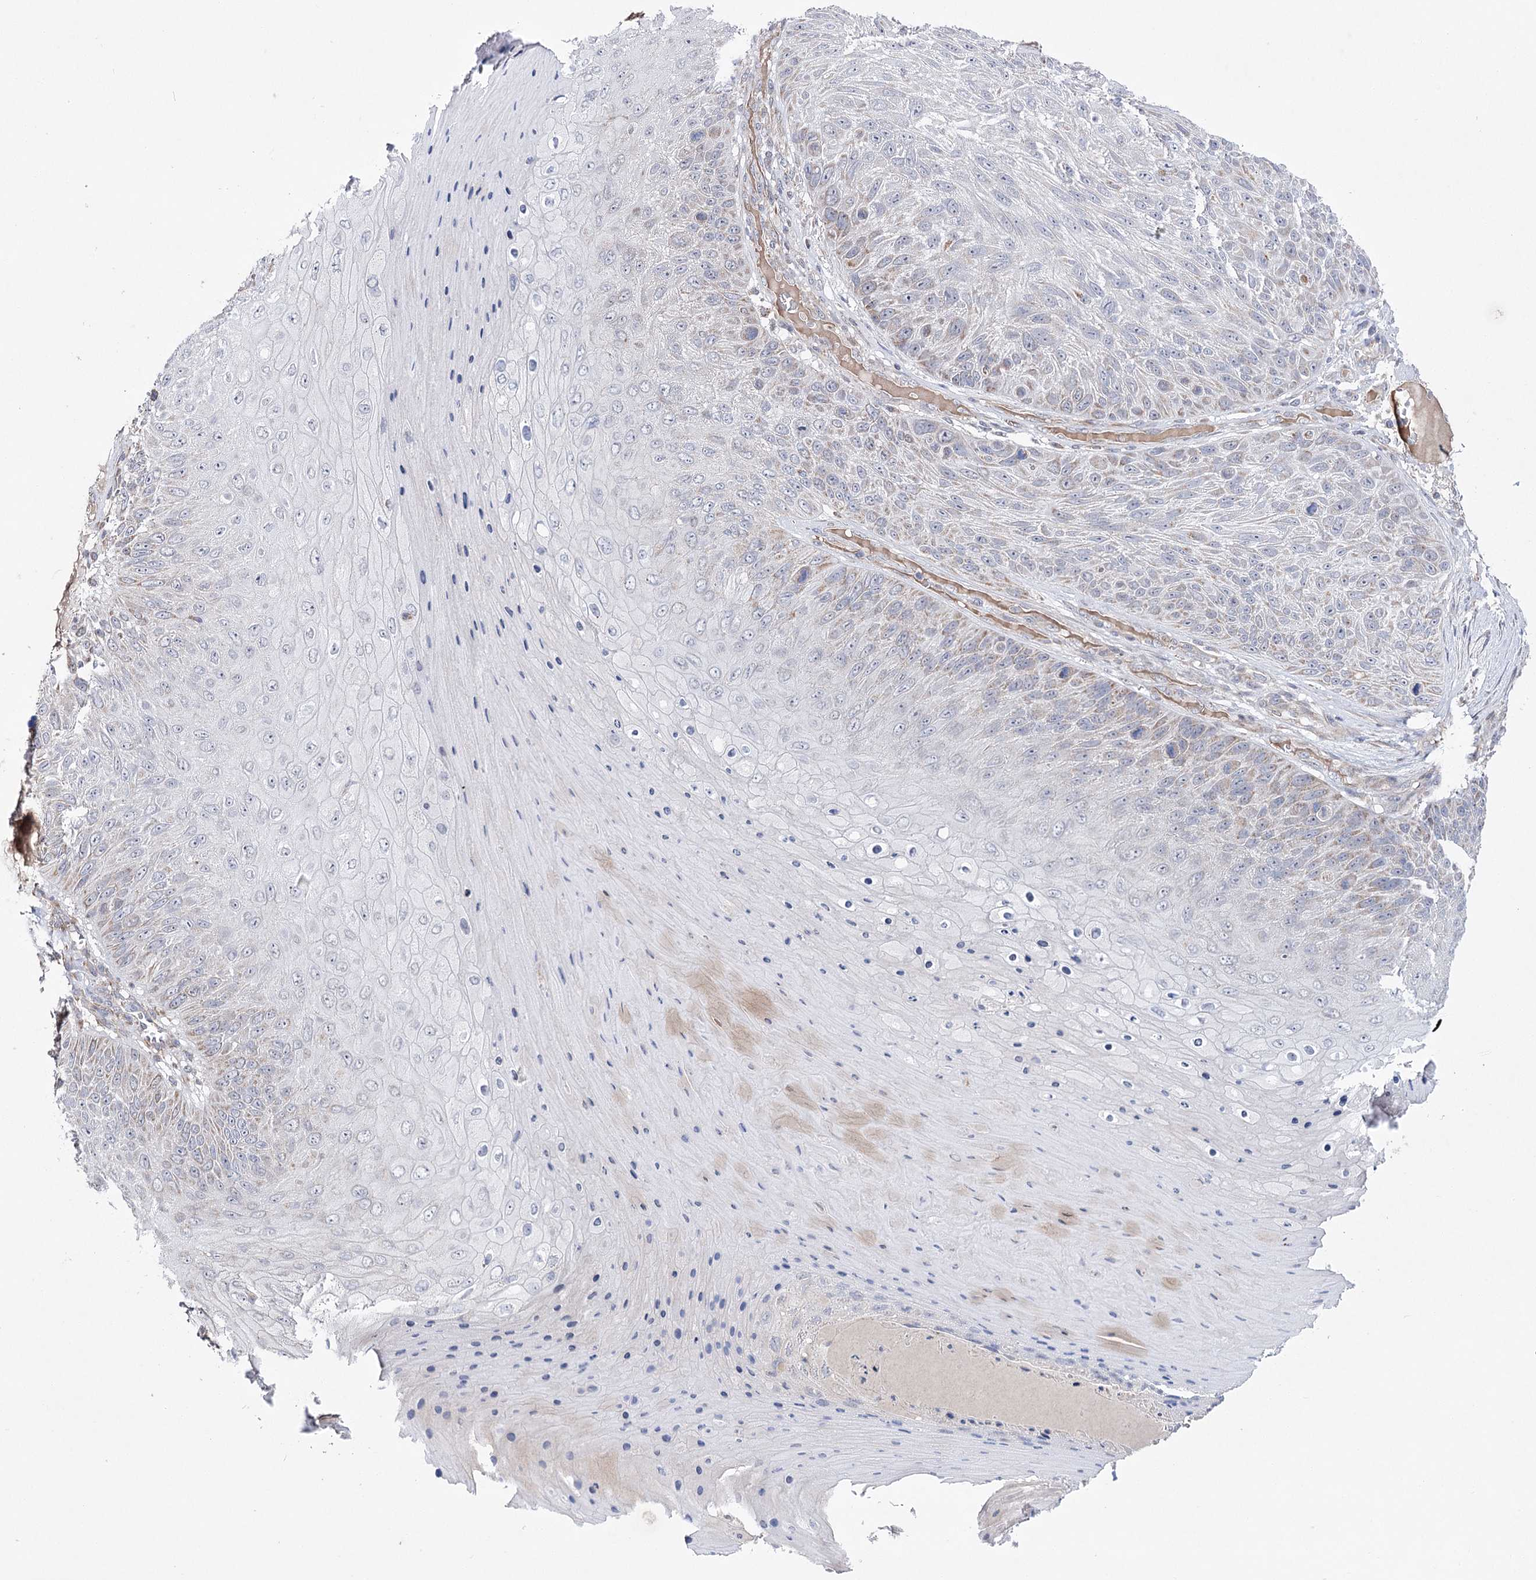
{"staining": {"intensity": "weak", "quantity": "<25%", "location": "cytoplasmic/membranous"}, "tissue": "skin cancer", "cell_type": "Tumor cells", "image_type": "cancer", "snomed": [{"axis": "morphology", "description": "Squamous cell carcinoma, NOS"}, {"axis": "topography", "description": "Skin"}], "caption": "DAB immunohistochemical staining of skin cancer displays no significant expression in tumor cells.", "gene": "ECHDC3", "patient": {"sex": "female", "age": 88}}